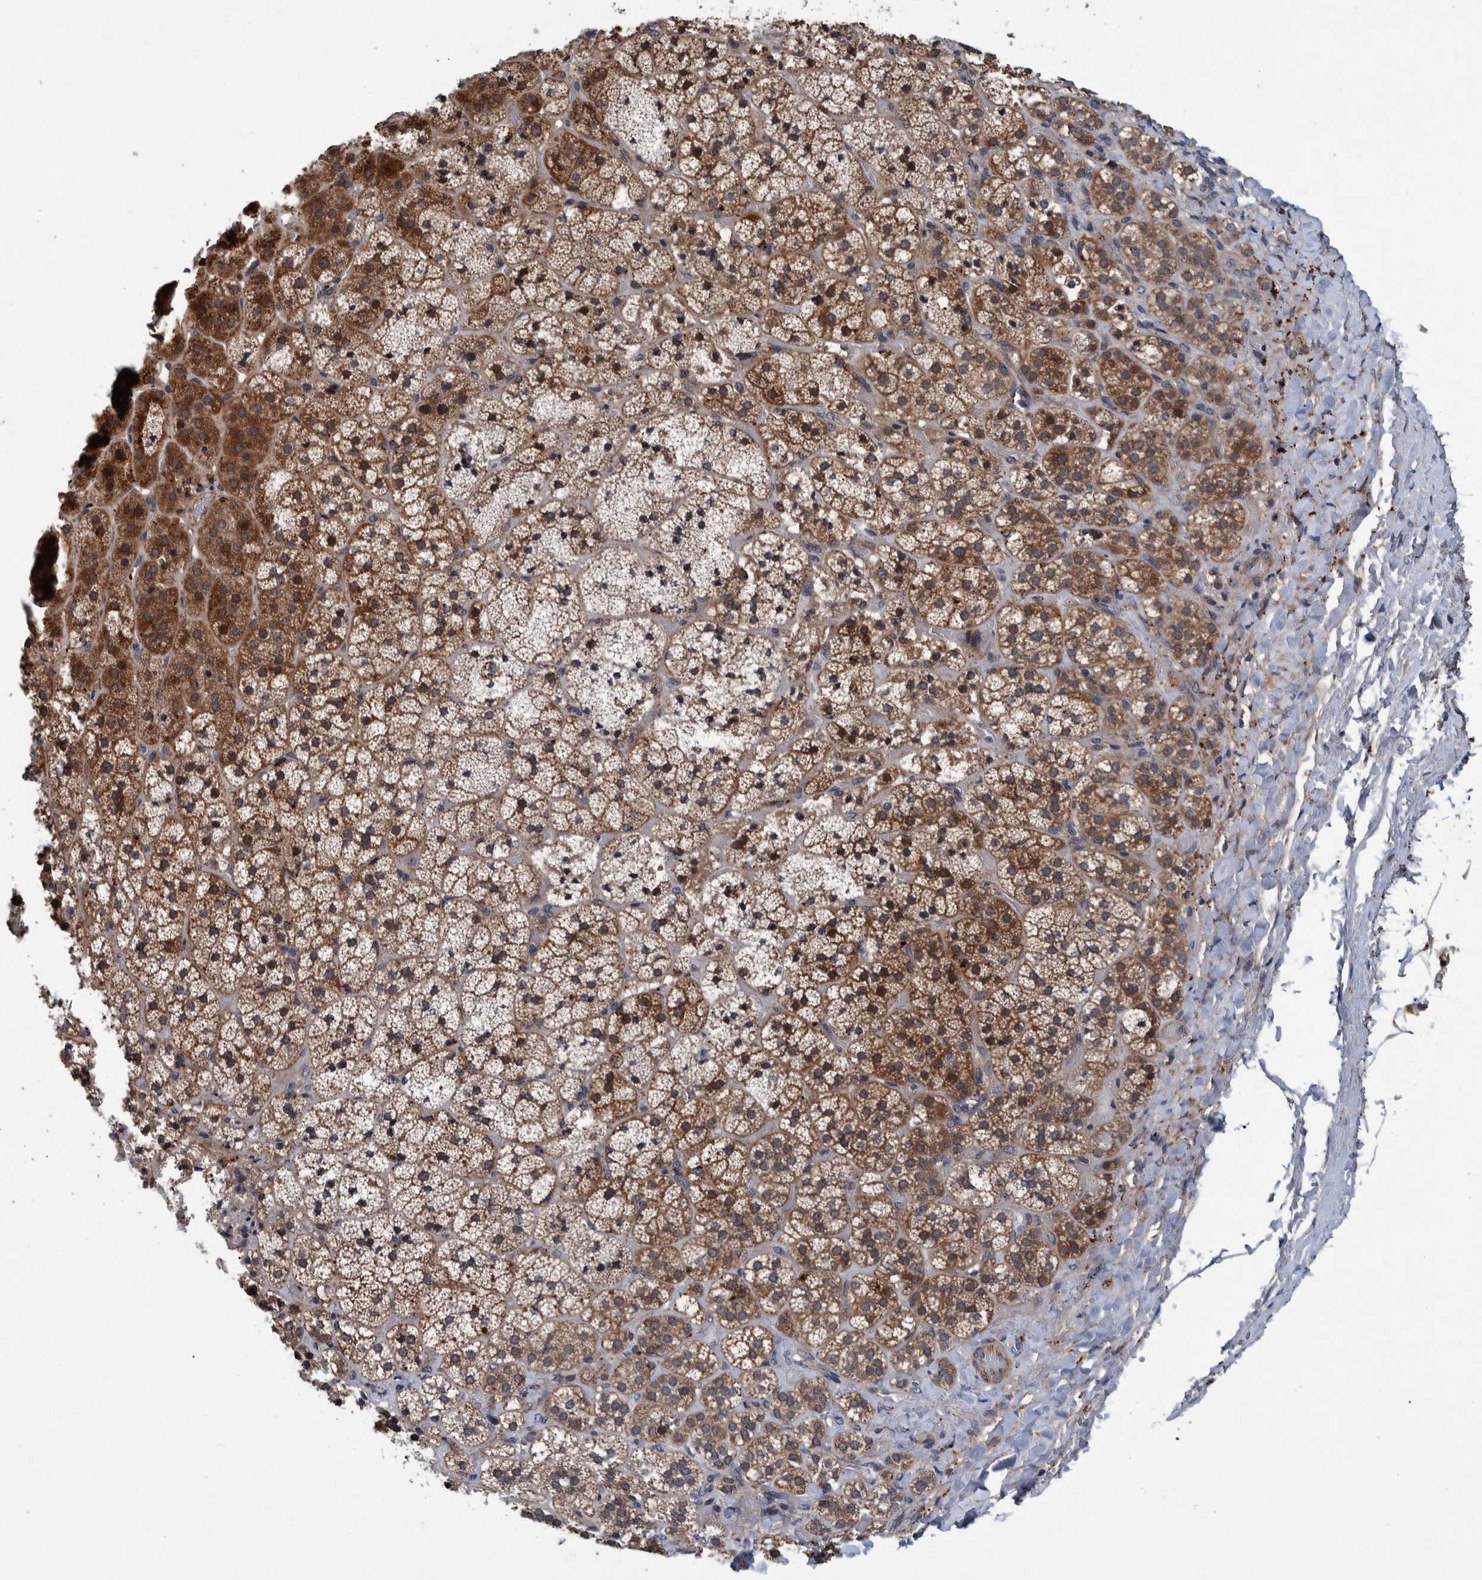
{"staining": {"intensity": "strong", "quantity": ">75%", "location": "cytoplasmic/membranous,nuclear"}, "tissue": "adrenal gland", "cell_type": "Glandular cells", "image_type": "normal", "snomed": [{"axis": "morphology", "description": "Normal tissue, NOS"}, {"axis": "topography", "description": "Adrenal gland"}], "caption": "Immunohistochemistry (IHC) (DAB) staining of normal human adrenal gland demonstrates strong cytoplasmic/membranous,nuclear protein expression in approximately >75% of glandular cells. (DAB (3,3'-diaminobenzidine) = brown stain, brightfield microscopy at high magnification).", "gene": "ITIH3", "patient": {"sex": "female", "age": 44}}